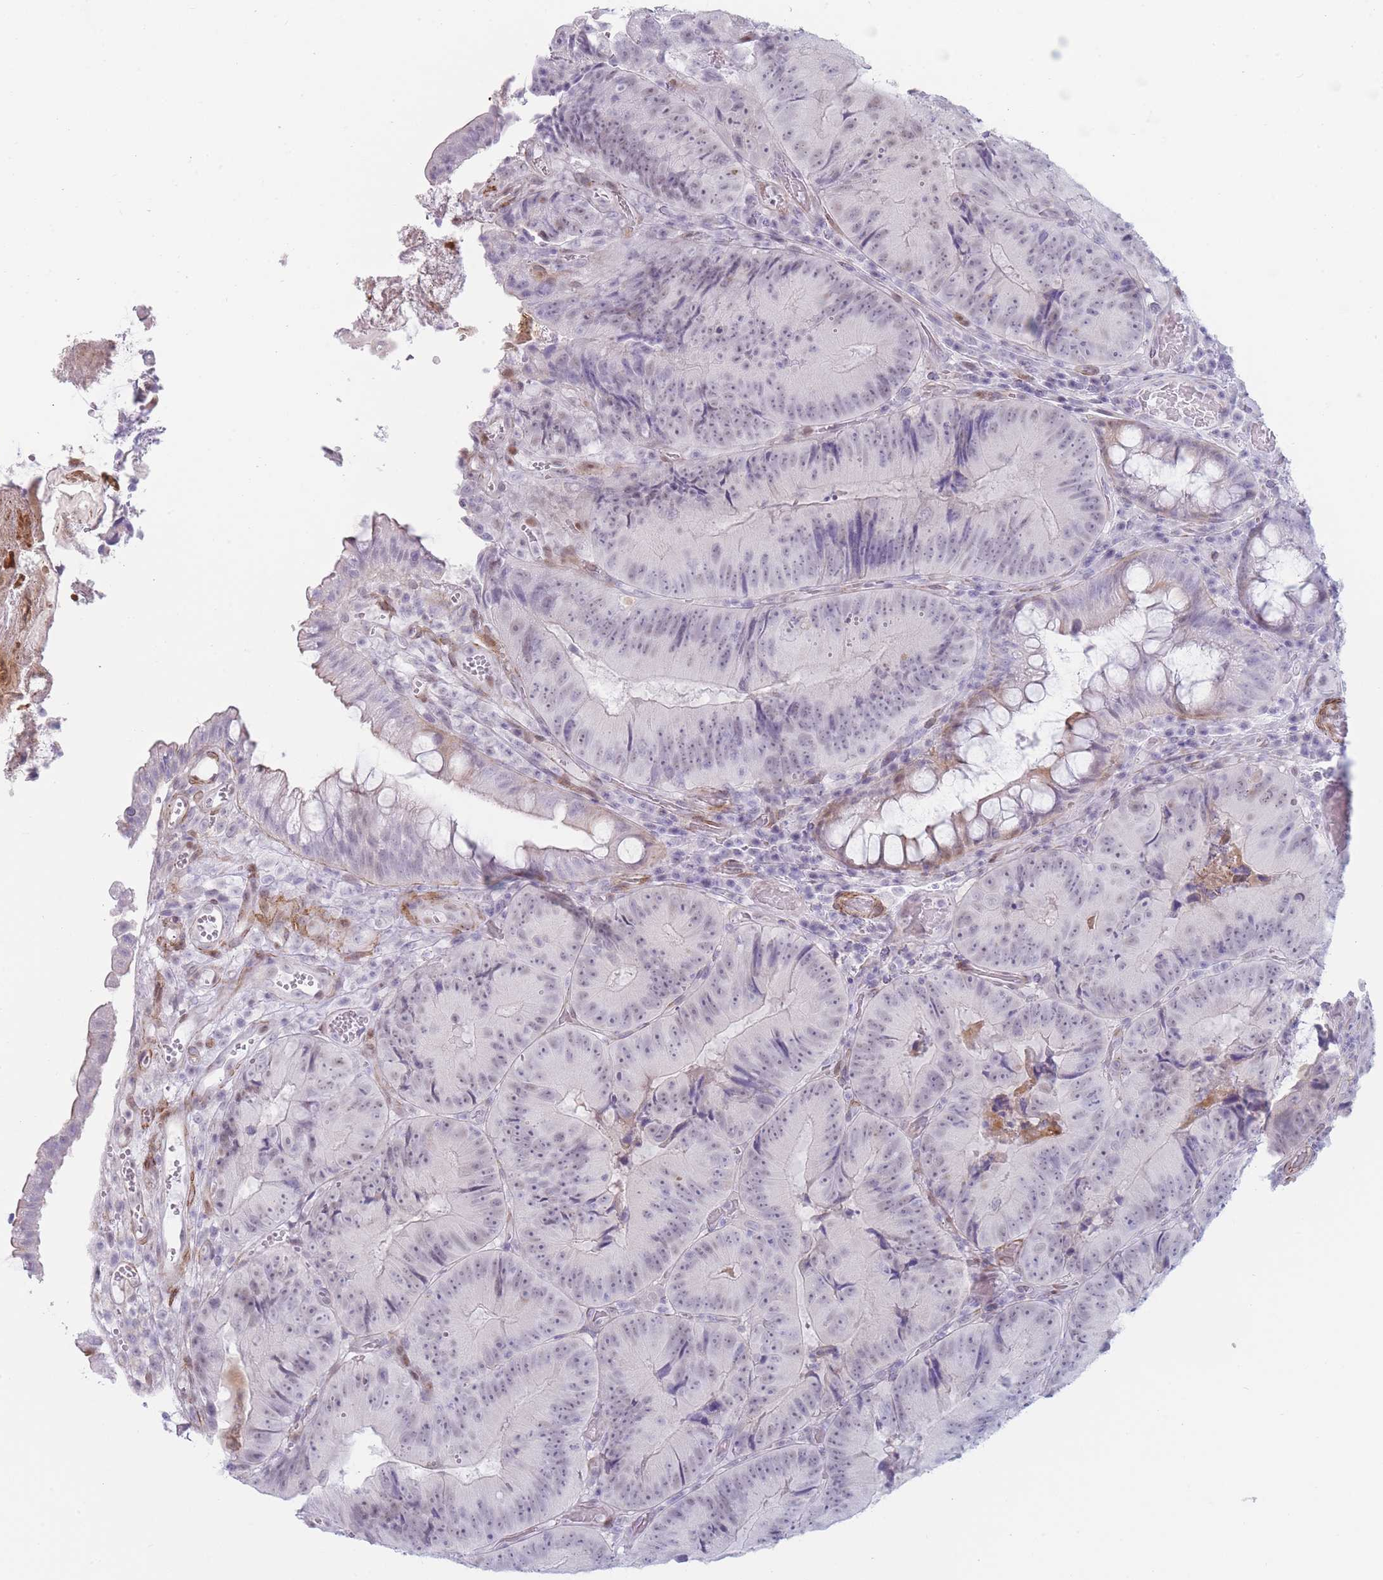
{"staining": {"intensity": "weak", "quantity": "25%-75%", "location": "nuclear"}, "tissue": "colorectal cancer", "cell_type": "Tumor cells", "image_type": "cancer", "snomed": [{"axis": "morphology", "description": "Adenocarcinoma, NOS"}, {"axis": "topography", "description": "Colon"}], "caption": "DAB (3,3'-diaminobenzidine) immunohistochemical staining of human colorectal cancer (adenocarcinoma) shows weak nuclear protein expression in about 25%-75% of tumor cells.", "gene": "IFNA6", "patient": {"sex": "female", "age": 86}}